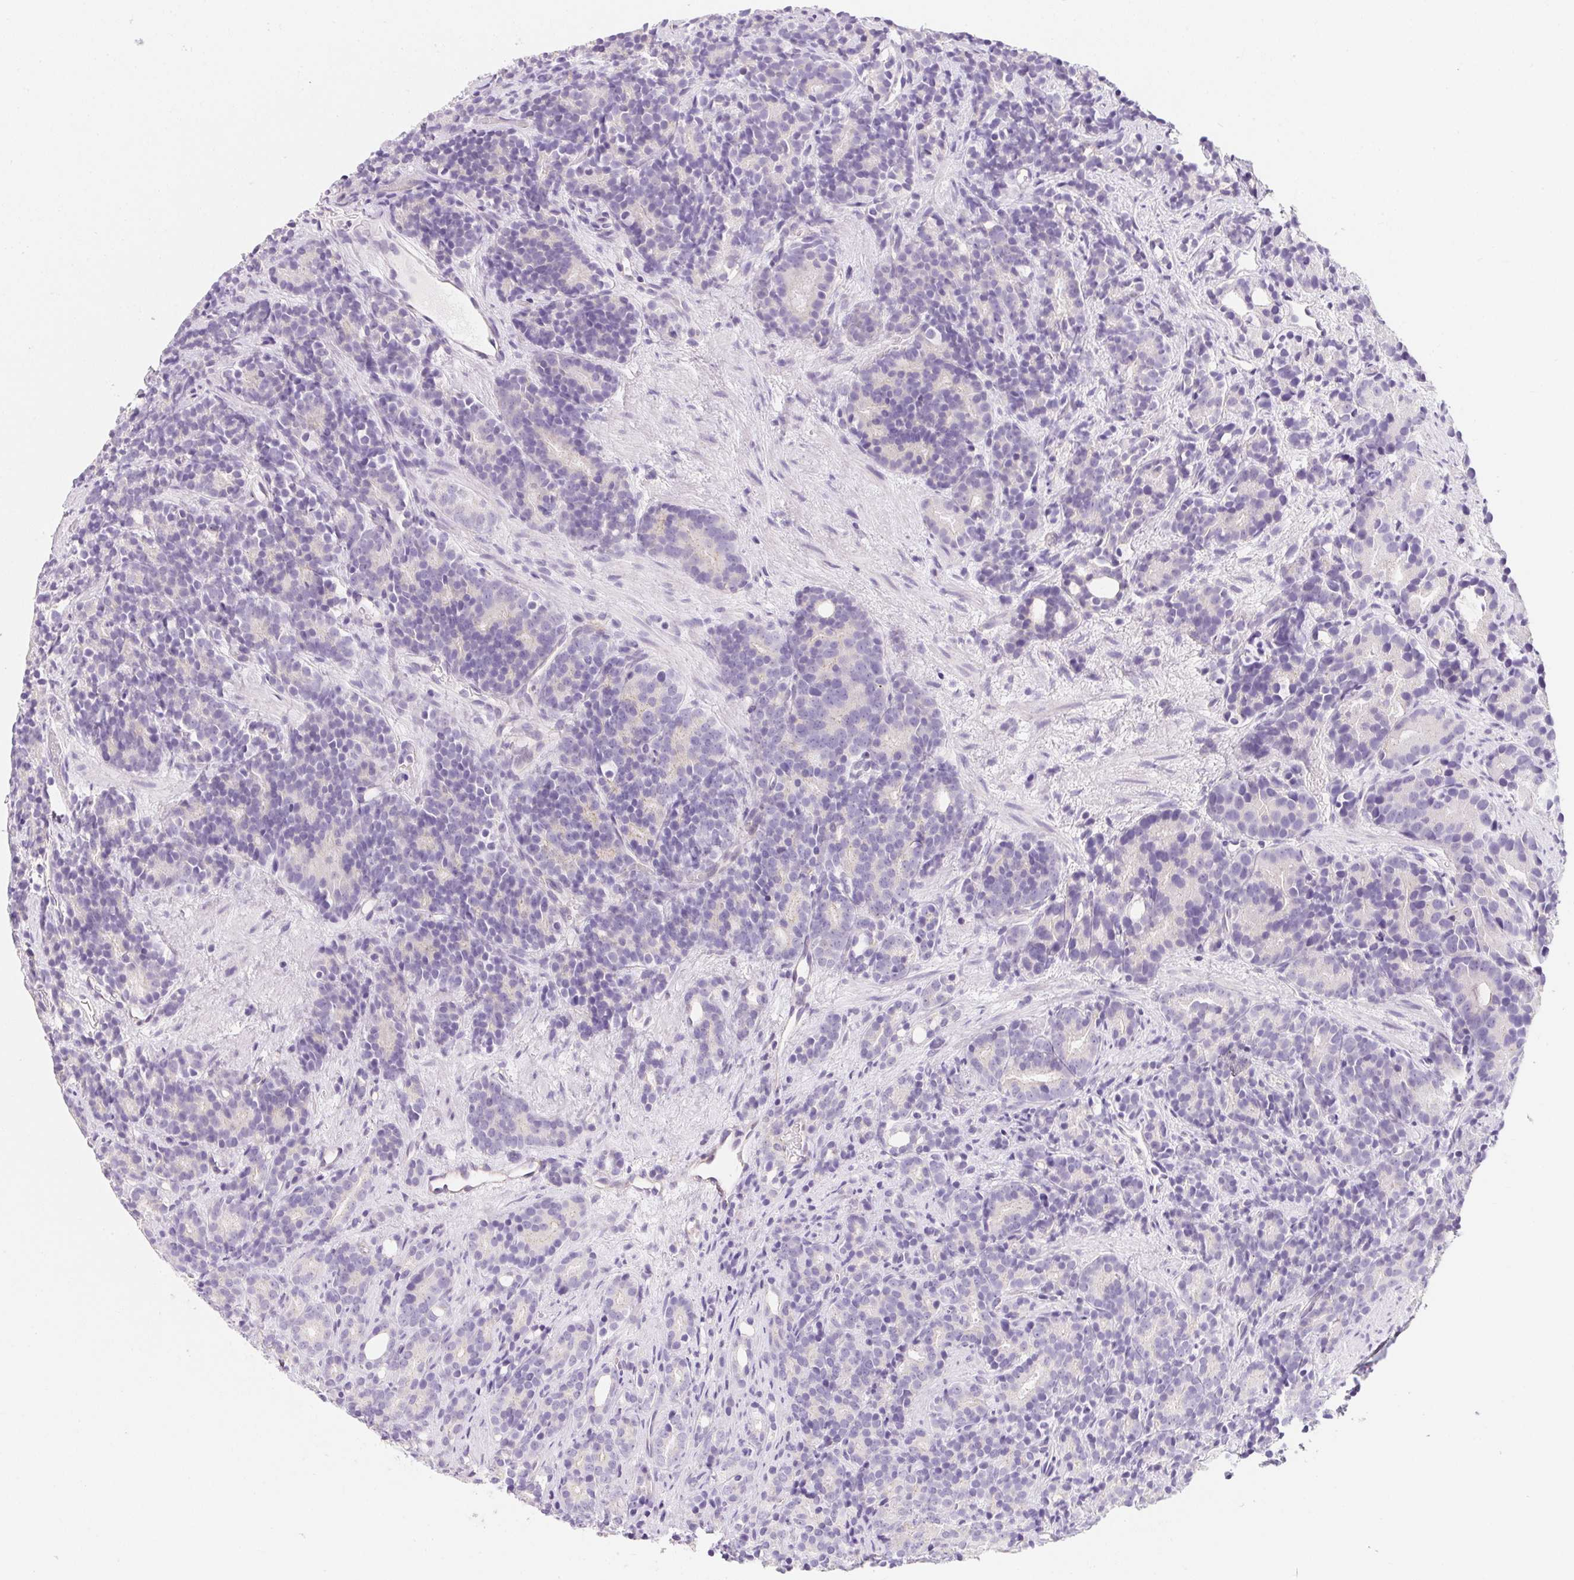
{"staining": {"intensity": "negative", "quantity": "none", "location": "none"}, "tissue": "prostate cancer", "cell_type": "Tumor cells", "image_type": "cancer", "snomed": [{"axis": "morphology", "description": "Adenocarcinoma, High grade"}, {"axis": "topography", "description": "Prostate"}], "caption": "Immunohistochemistry histopathology image of human prostate adenocarcinoma (high-grade) stained for a protein (brown), which demonstrates no expression in tumor cells.", "gene": "AQP5", "patient": {"sex": "male", "age": 84}}